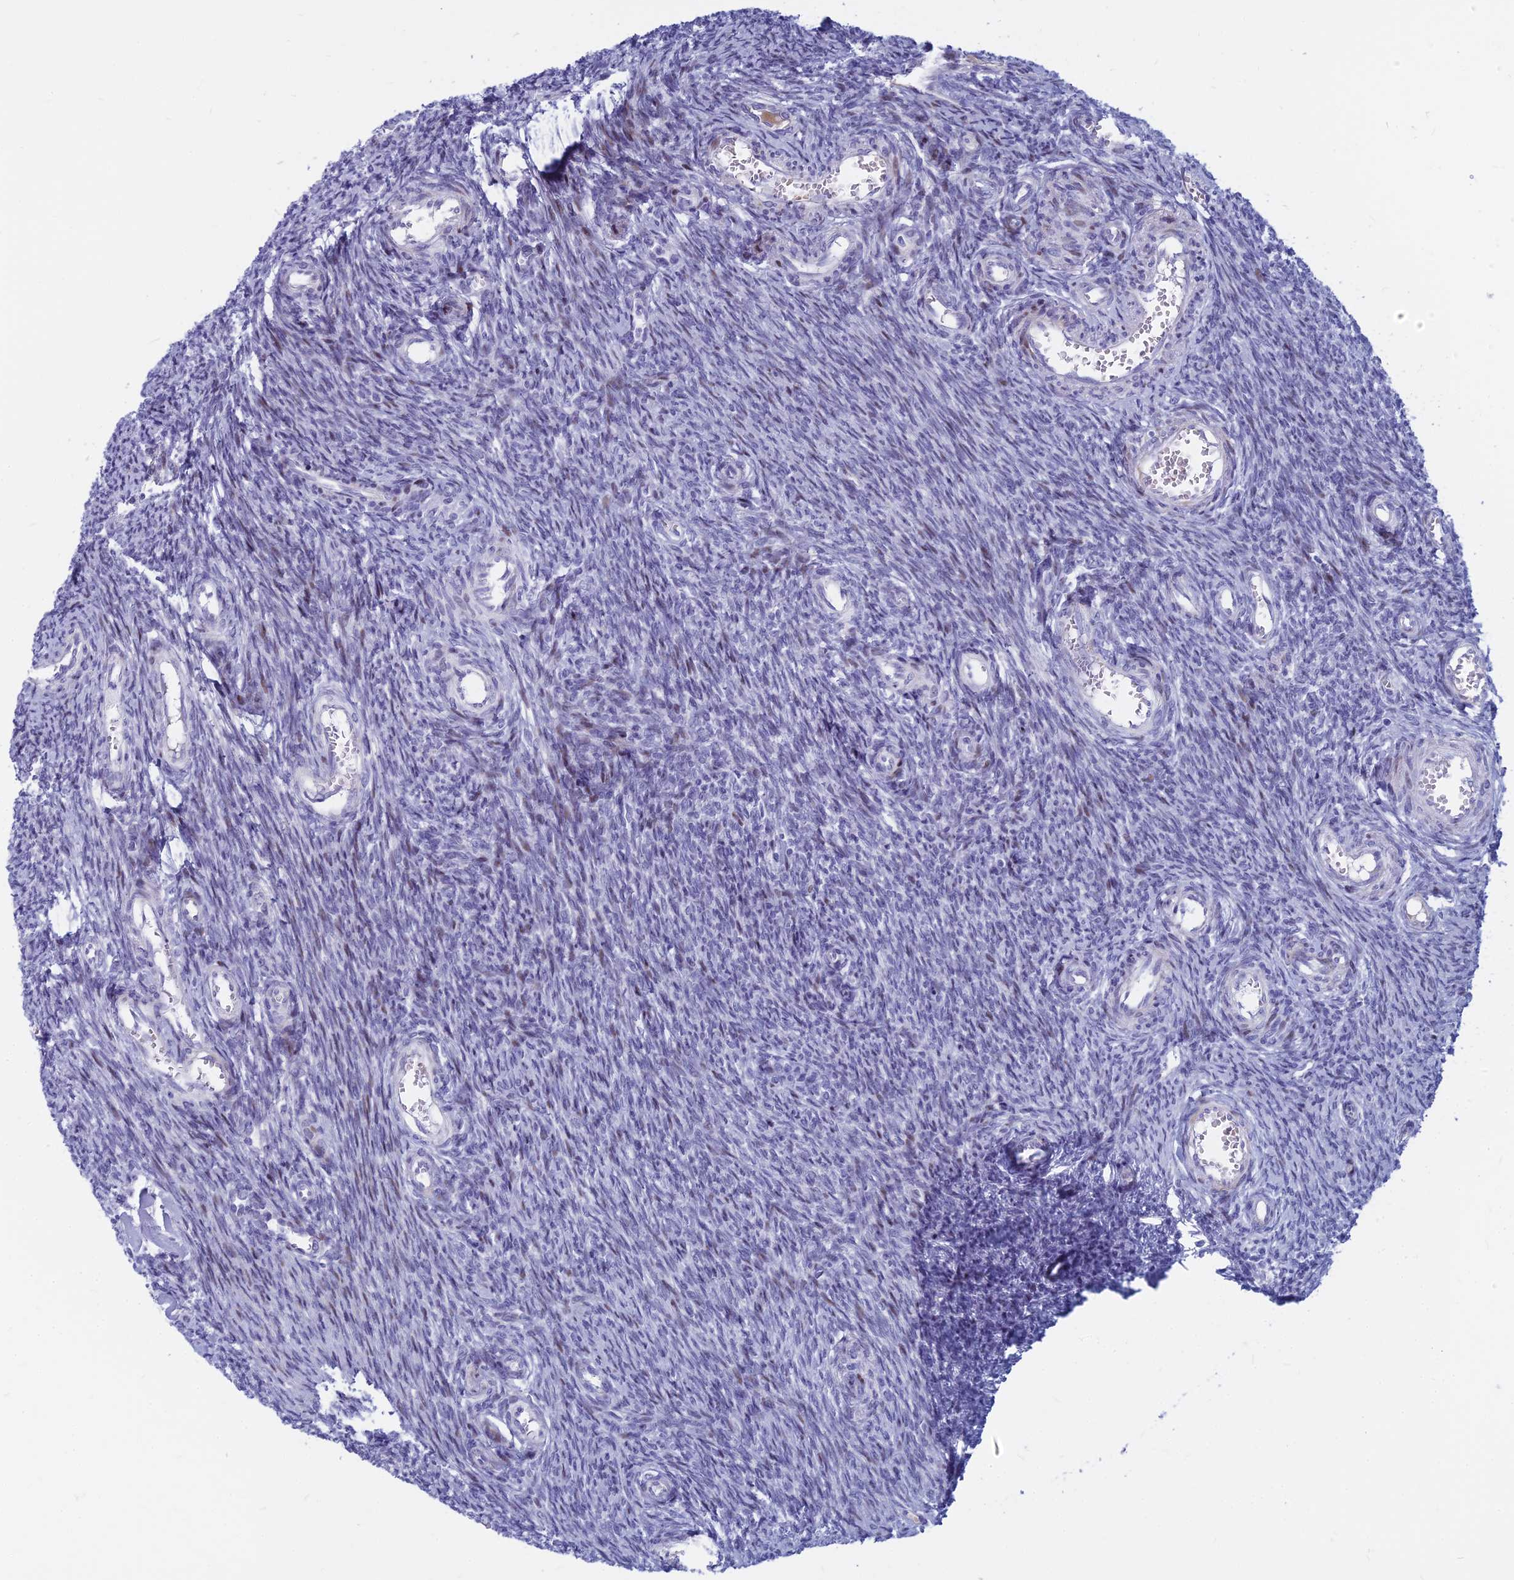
{"staining": {"intensity": "negative", "quantity": "none", "location": "none"}, "tissue": "ovary", "cell_type": "Follicle cells", "image_type": "normal", "snomed": [{"axis": "morphology", "description": "Normal tissue, NOS"}, {"axis": "topography", "description": "Ovary"}], "caption": "Immunohistochemistry of unremarkable ovary demonstrates no staining in follicle cells. (Brightfield microscopy of DAB (3,3'-diaminobenzidine) IHC at high magnification).", "gene": "MYBPC2", "patient": {"sex": "female", "age": 44}}